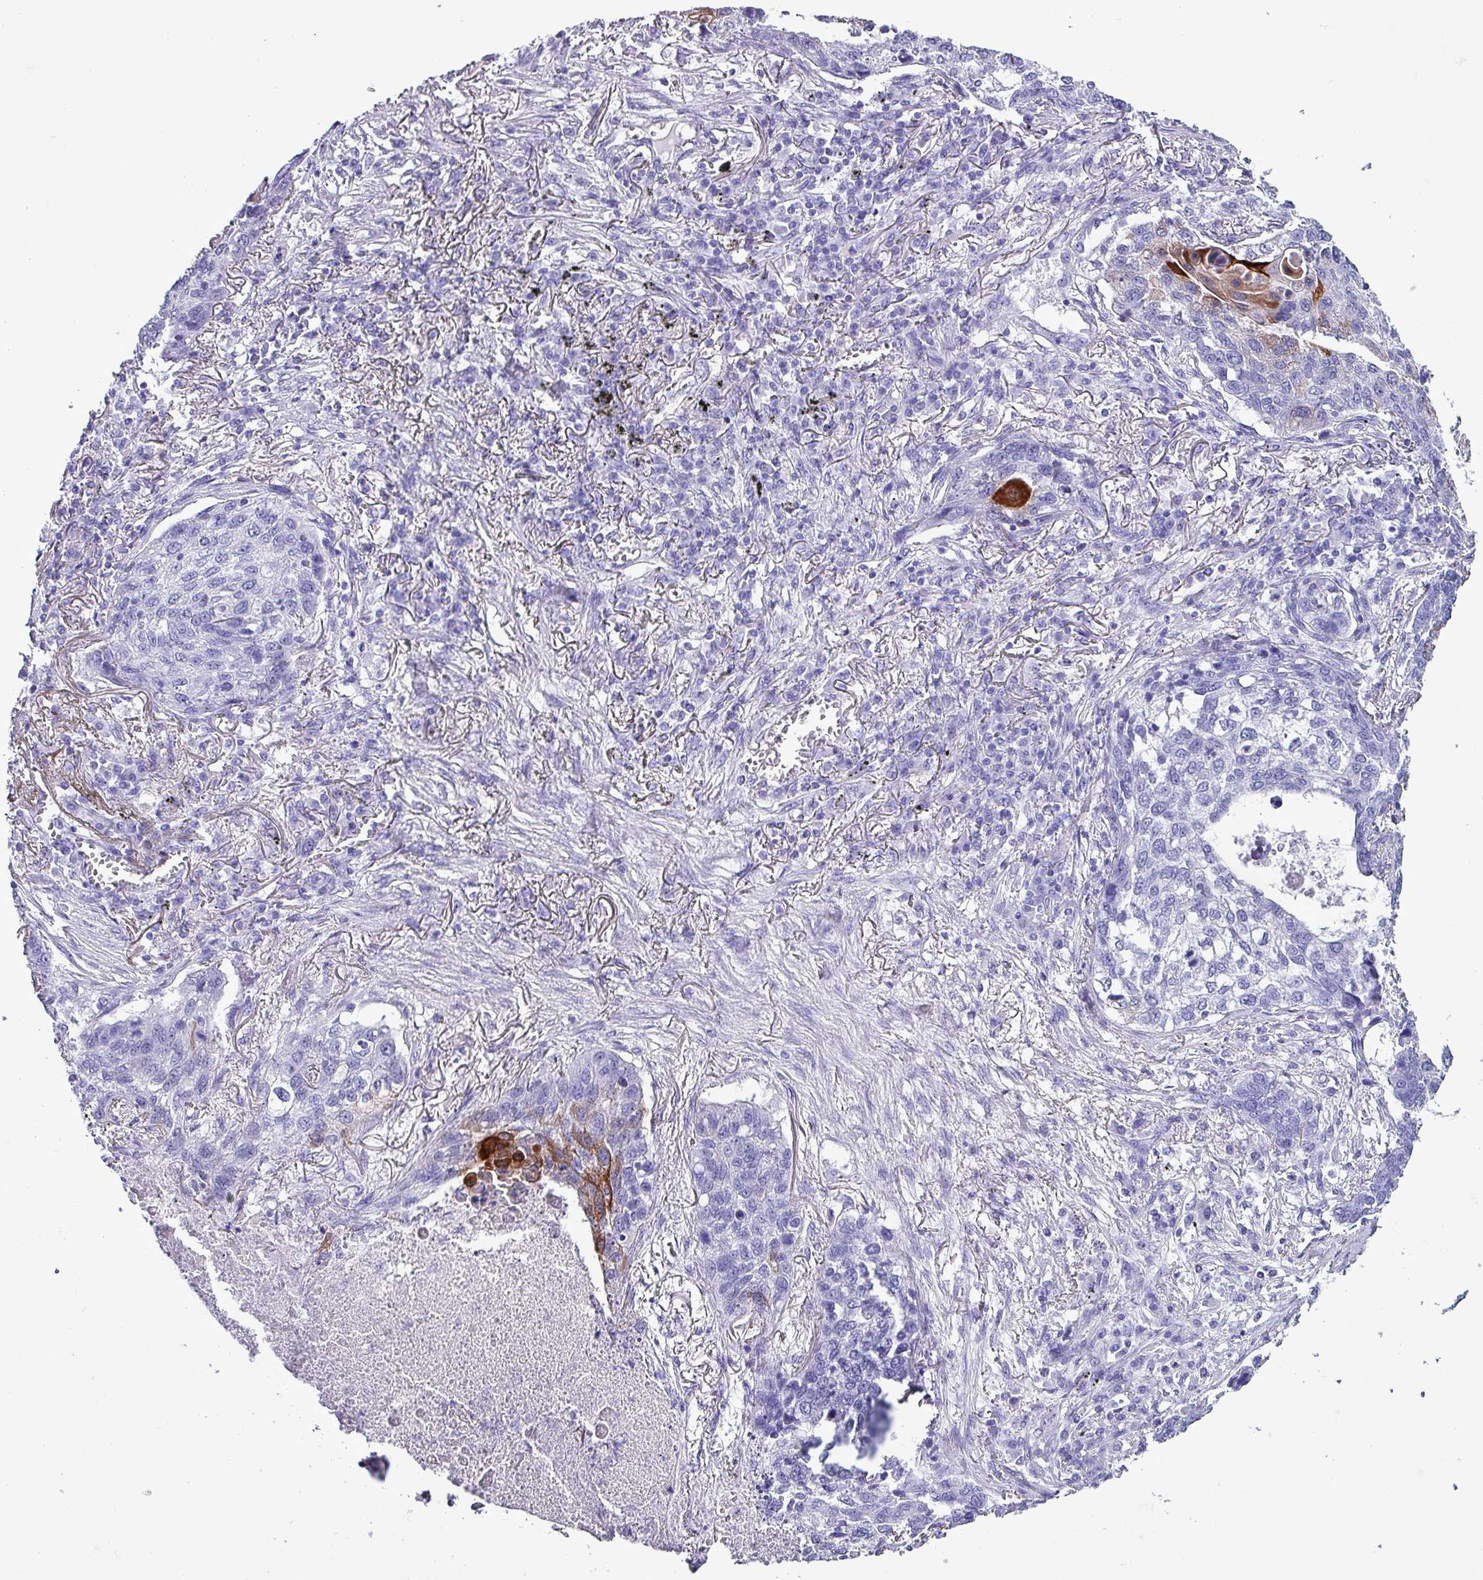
{"staining": {"intensity": "strong", "quantity": "<25%", "location": "cytoplasmic/membranous"}, "tissue": "lung cancer", "cell_type": "Tumor cells", "image_type": "cancer", "snomed": [{"axis": "morphology", "description": "Squamous cell carcinoma, NOS"}, {"axis": "topography", "description": "Lung"}], "caption": "A micrograph of human lung cancer (squamous cell carcinoma) stained for a protein displays strong cytoplasmic/membranous brown staining in tumor cells.", "gene": "KRT6C", "patient": {"sex": "female", "age": 63}}